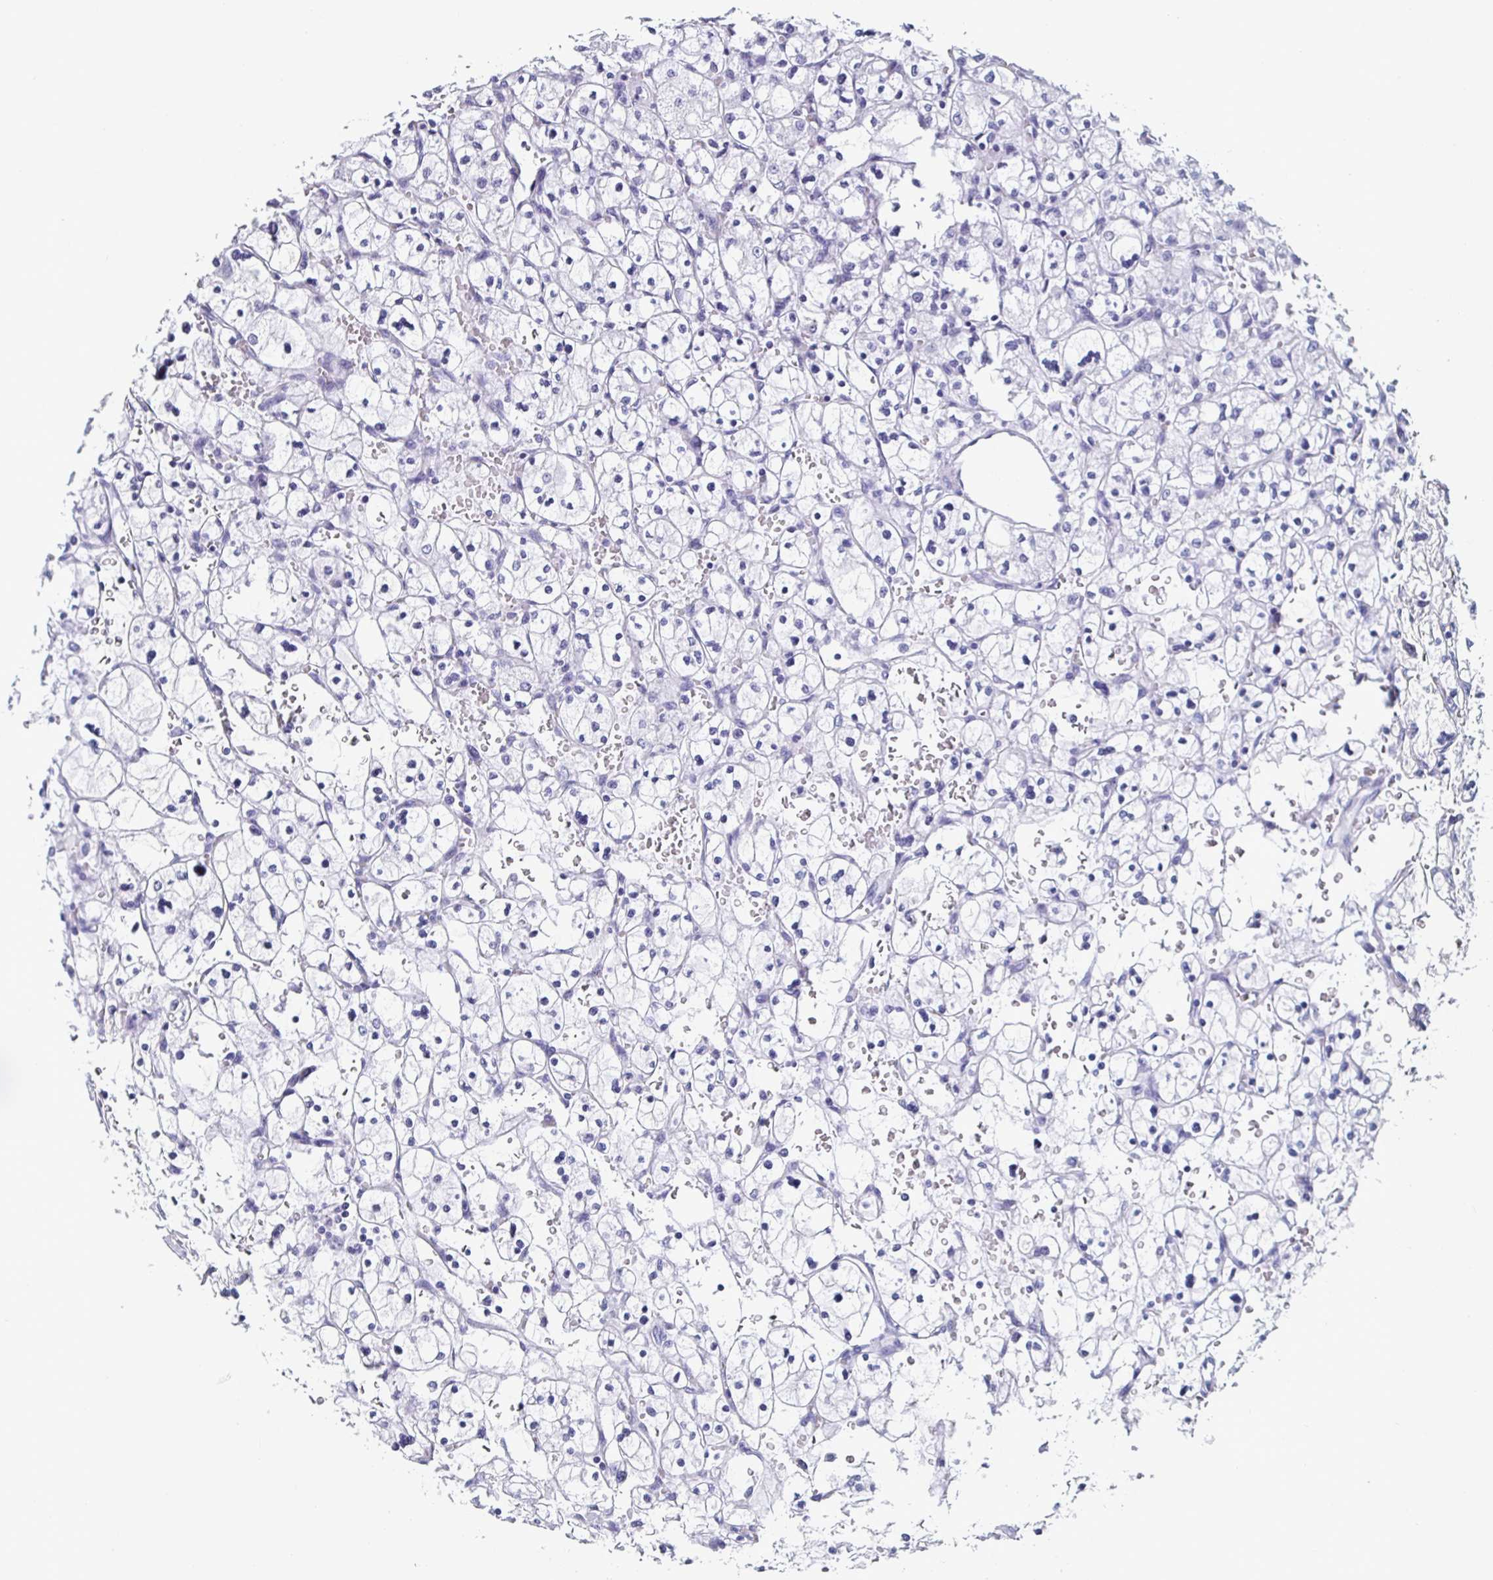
{"staining": {"intensity": "negative", "quantity": "none", "location": "none"}, "tissue": "renal cancer", "cell_type": "Tumor cells", "image_type": "cancer", "snomed": [{"axis": "morphology", "description": "Adenocarcinoma, NOS"}, {"axis": "topography", "description": "Kidney"}], "caption": "A histopathology image of renal cancer (adenocarcinoma) stained for a protein displays no brown staining in tumor cells. Brightfield microscopy of immunohistochemistry stained with DAB (brown) and hematoxylin (blue), captured at high magnification.", "gene": "DDX39B", "patient": {"sex": "female", "age": 83}}